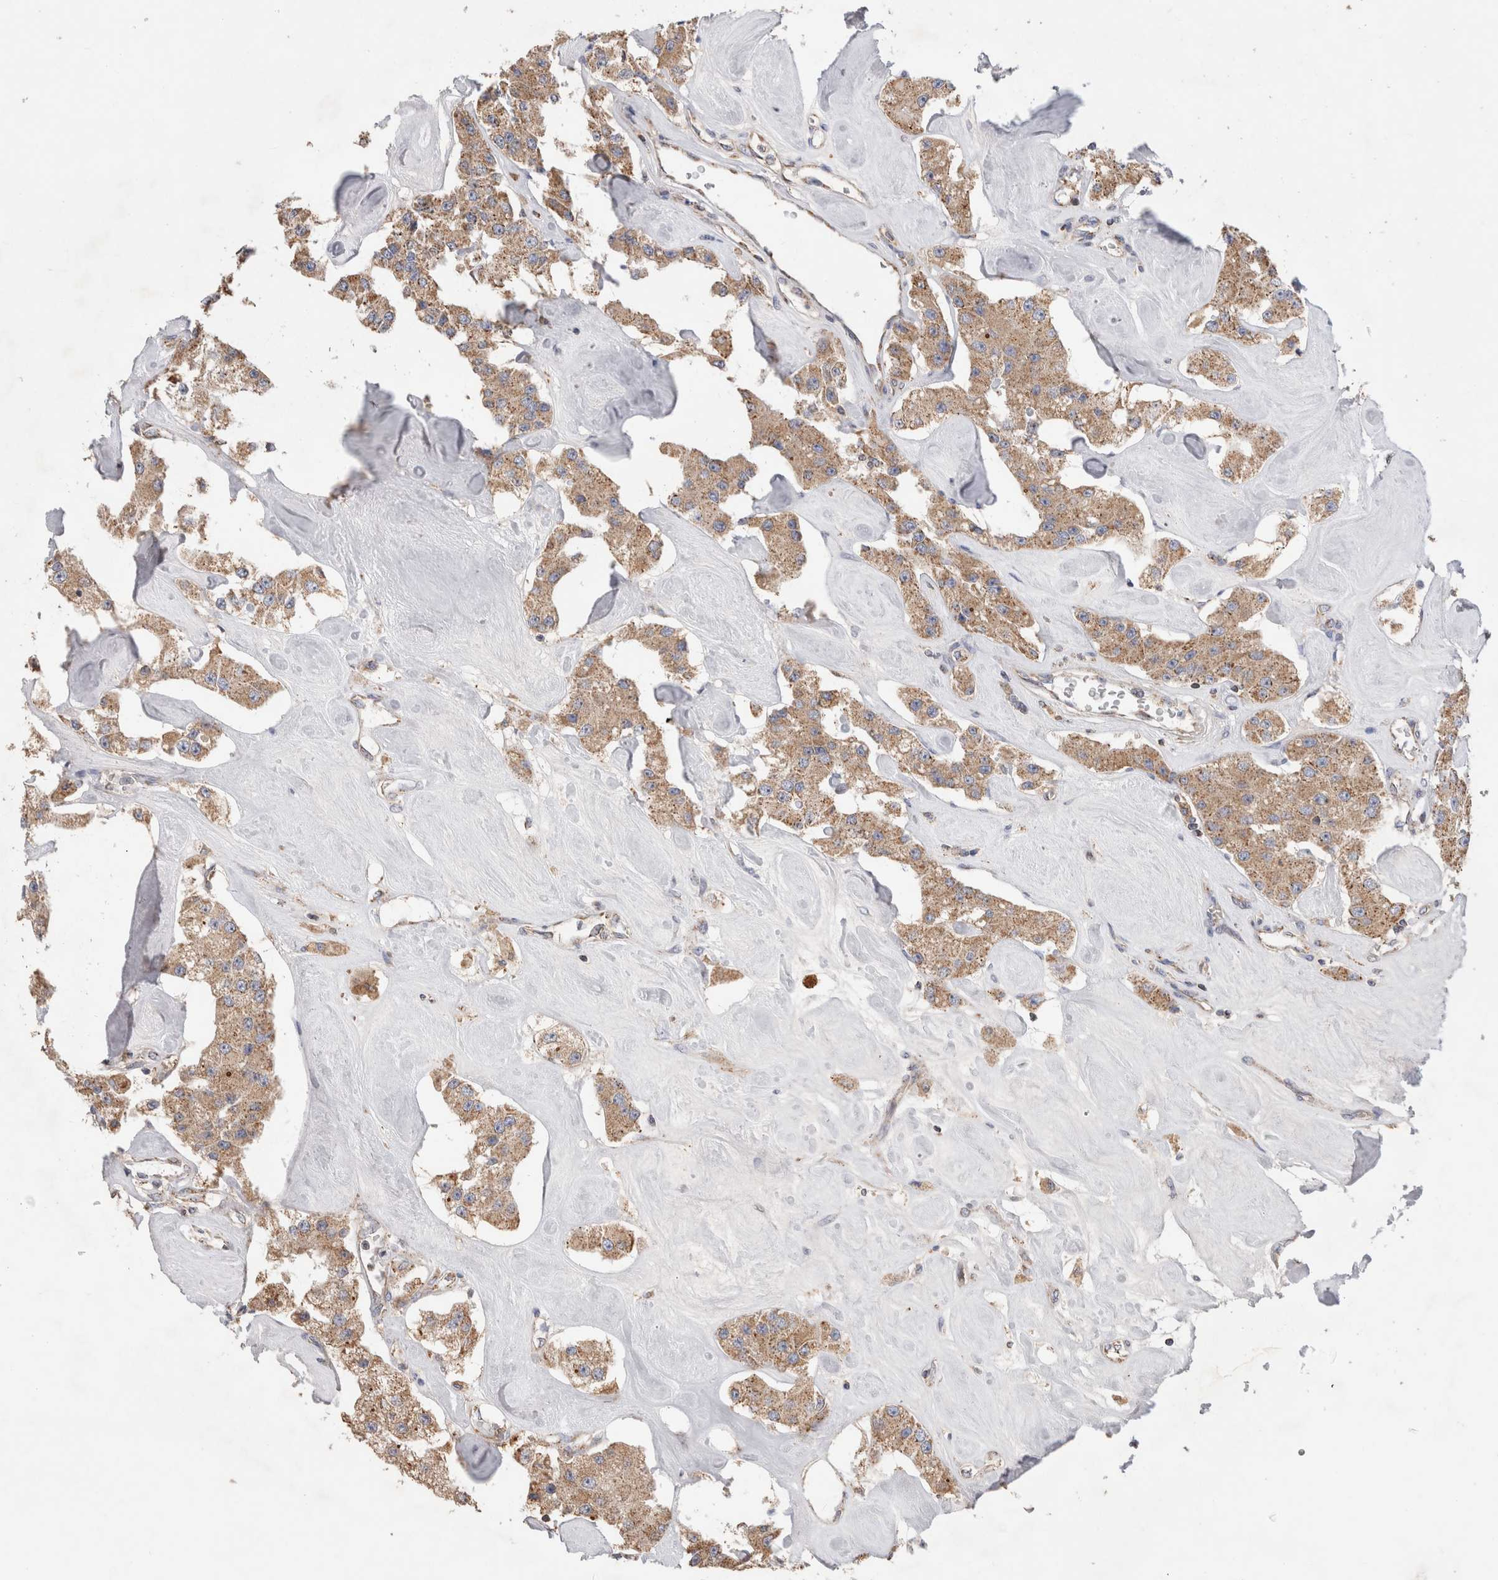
{"staining": {"intensity": "moderate", "quantity": ">75%", "location": "cytoplasmic/membranous"}, "tissue": "carcinoid", "cell_type": "Tumor cells", "image_type": "cancer", "snomed": [{"axis": "morphology", "description": "Carcinoid, malignant, NOS"}, {"axis": "topography", "description": "Pancreas"}], "caption": "Tumor cells demonstrate medium levels of moderate cytoplasmic/membranous positivity in approximately >75% of cells in human malignant carcinoid.", "gene": "IARS2", "patient": {"sex": "male", "age": 41}}